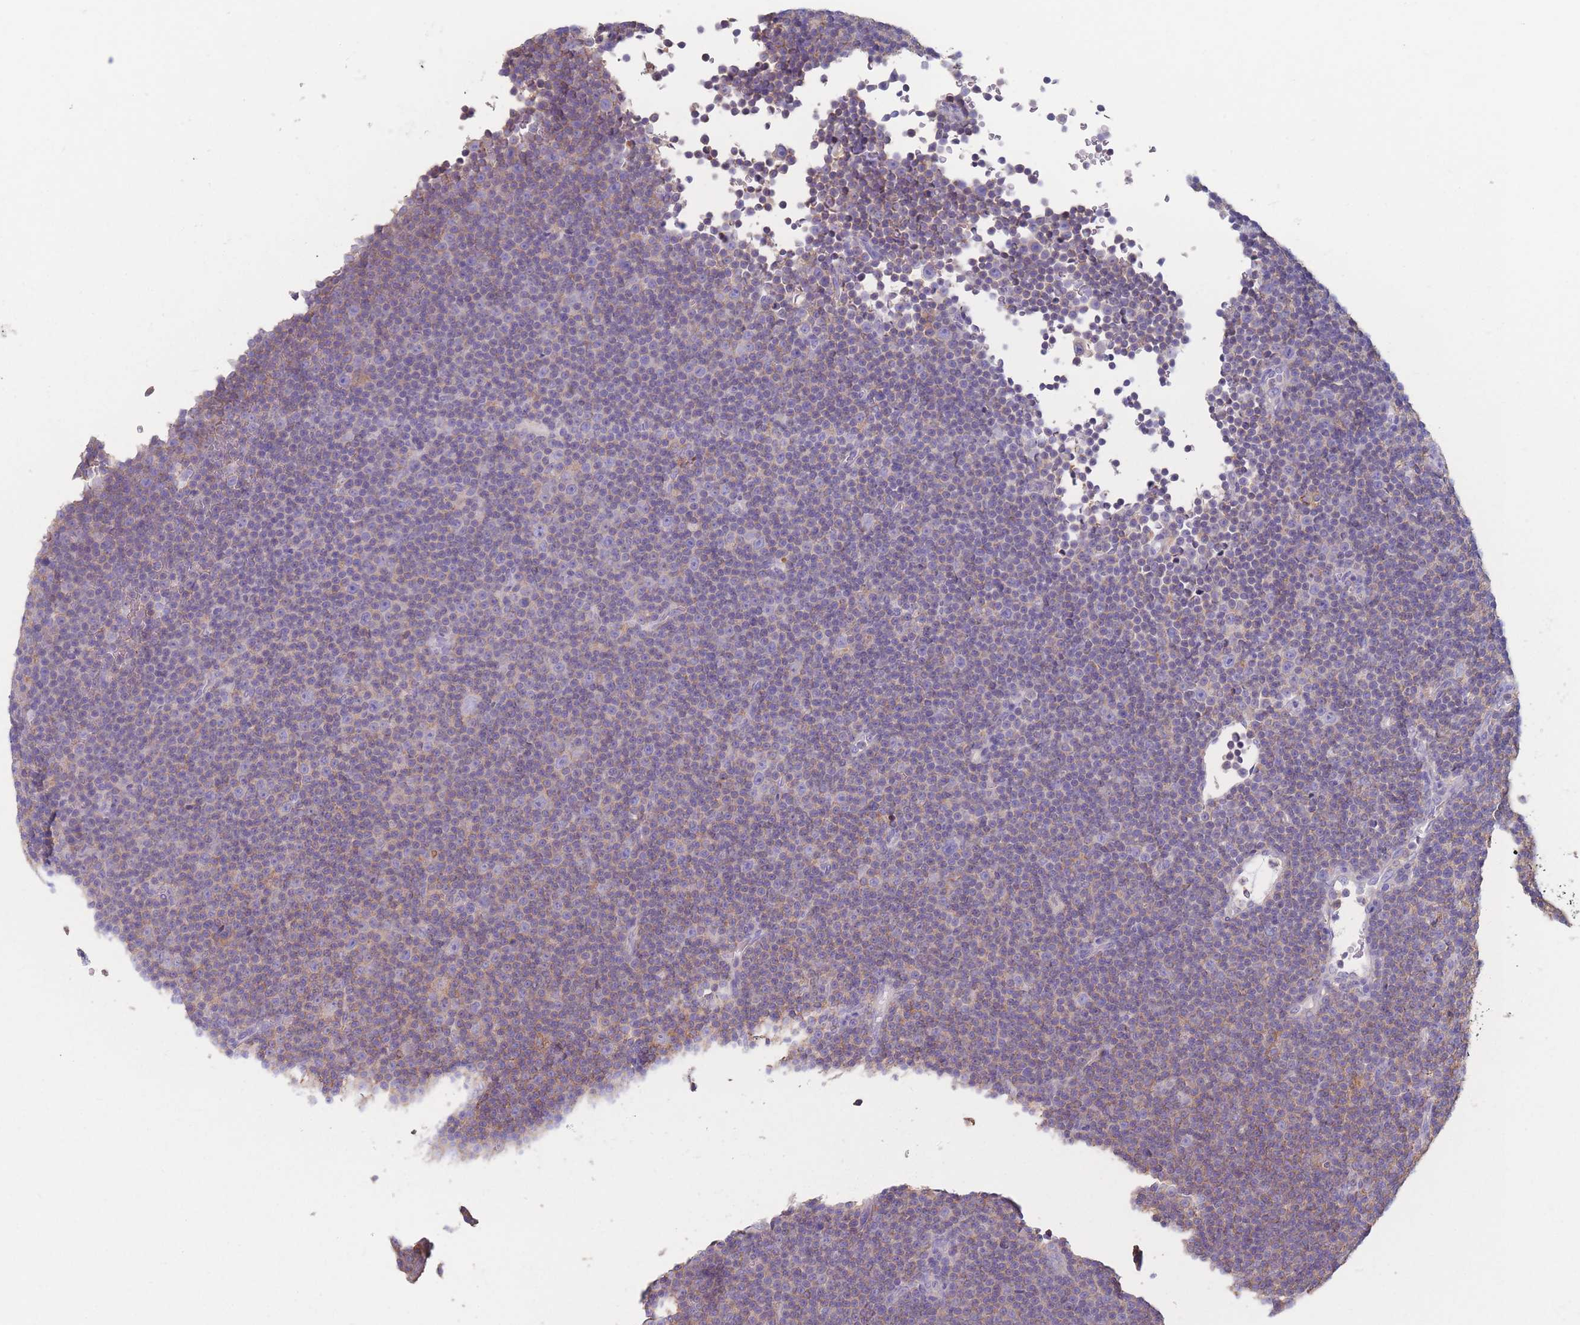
{"staining": {"intensity": "weak", "quantity": "25%-75%", "location": "cytoplasmic/membranous"}, "tissue": "lymphoma", "cell_type": "Tumor cells", "image_type": "cancer", "snomed": [{"axis": "morphology", "description": "Malignant lymphoma, non-Hodgkin's type, Low grade"}, {"axis": "topography", "description": "Lymph node"}], "caption": "Immunohistochemical staining of lymphoma displays weak cytoplasmic/membranous protein expression in approximately 25%-75% of tumor cells.", "gene": "ADH1A", "patient": {"sex": "female", "age": 67}}